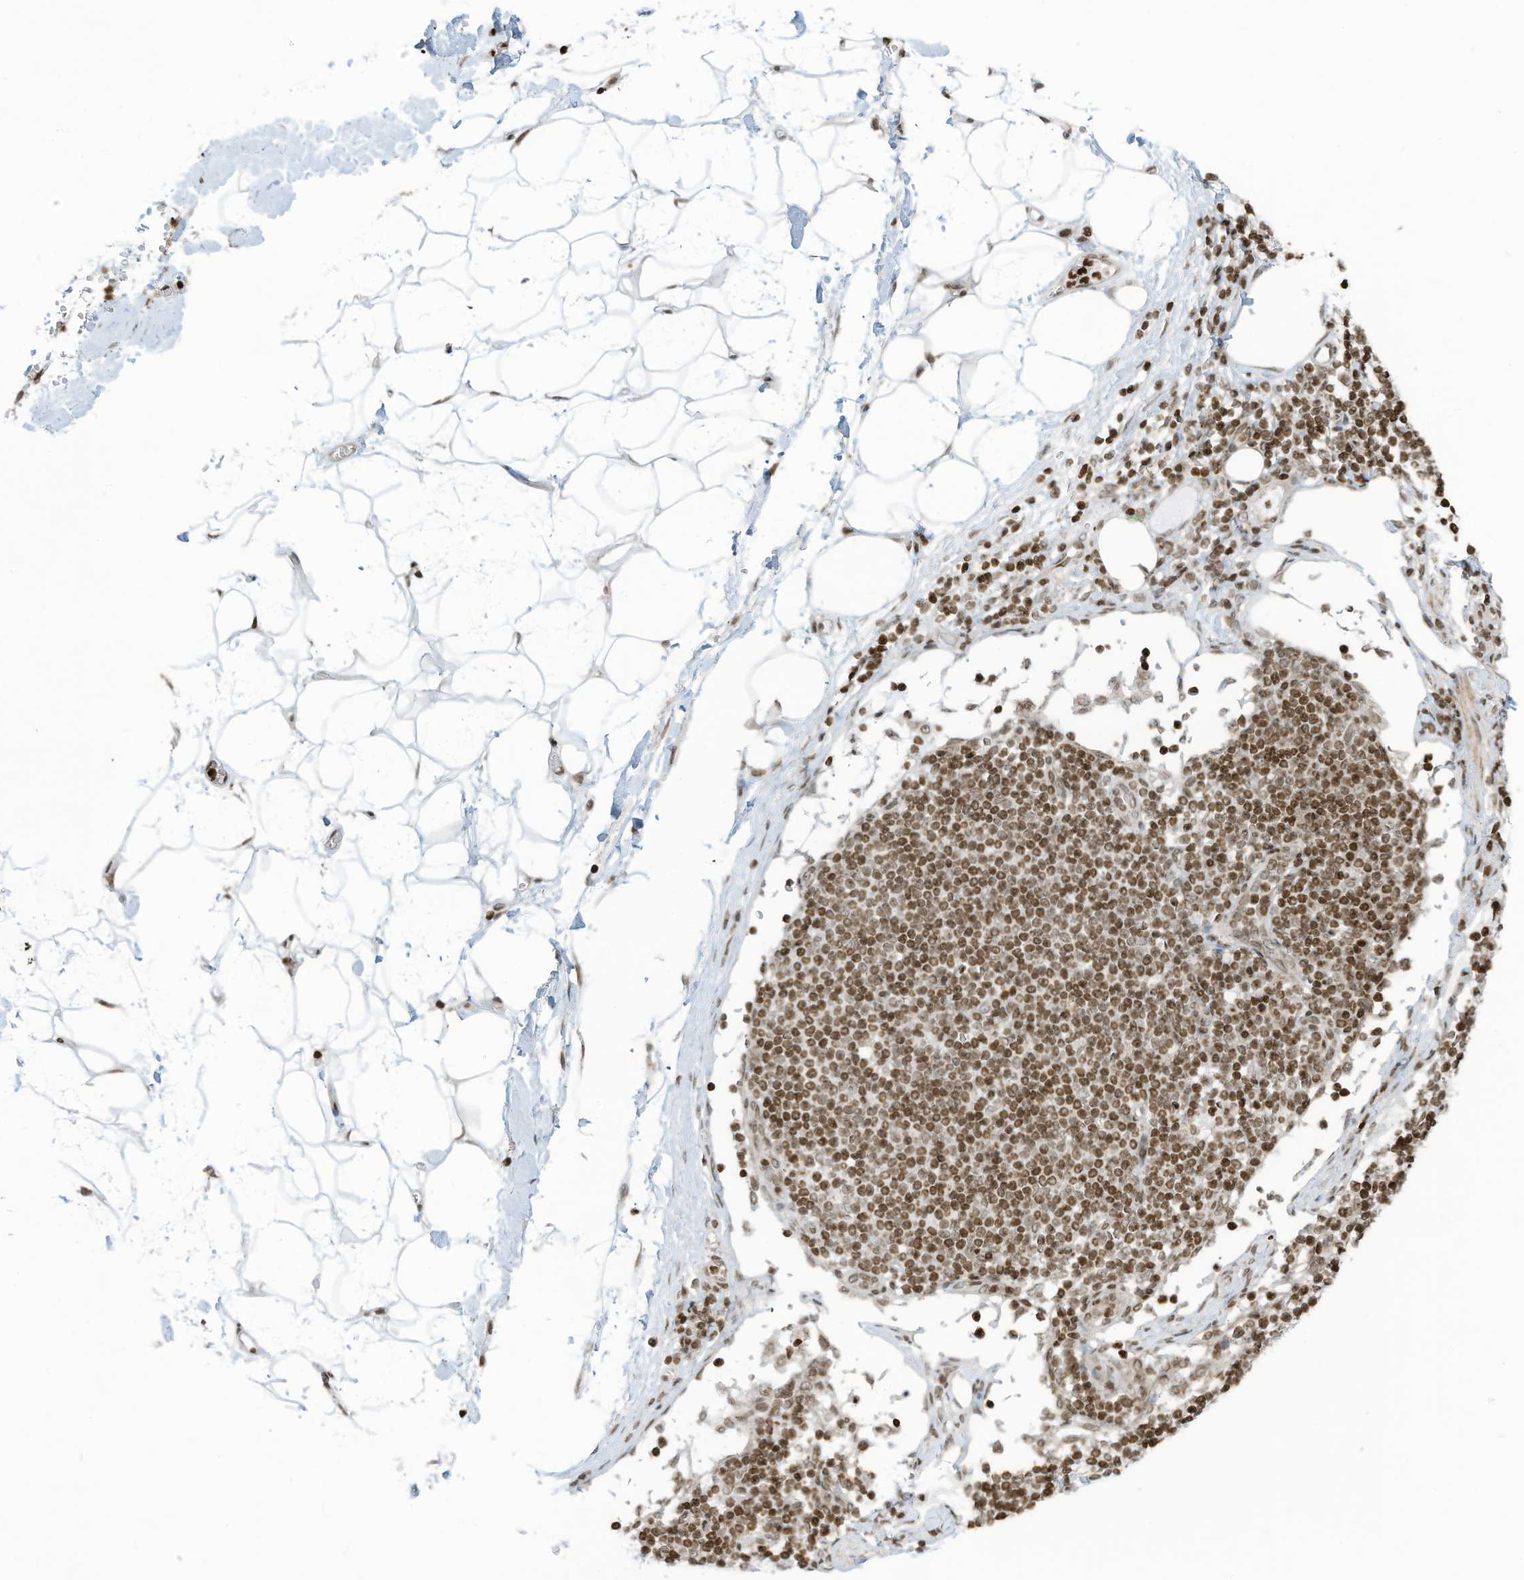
{"staining": {"intensity": "strong", "quantity": ">75%", "location": "nuclear"}, "tissue": "adipose tissue", "cell_type": "Adipocytes", "image_type": "normal", "snomed": [{"axis": "morphology", "description": "Normal tissue, NOS"}, {"axis": "morphology", "description": "Adenocarcinoma, NOS"}, {"axis": "topography", "description": "Pancreas"}, {"axis": "topography", "description": "Peripheral nerve tissue"}], "caption": "Immunohistochemical staining of benign human adipose tissue demonstrates high levels of strong nuclear expression in approximately >75% of adipocytes. (DAB IHC with brightfield microscopy, high magnification).", "gene": "ADI1", "patient": {"sex": "male", "age": 59}}